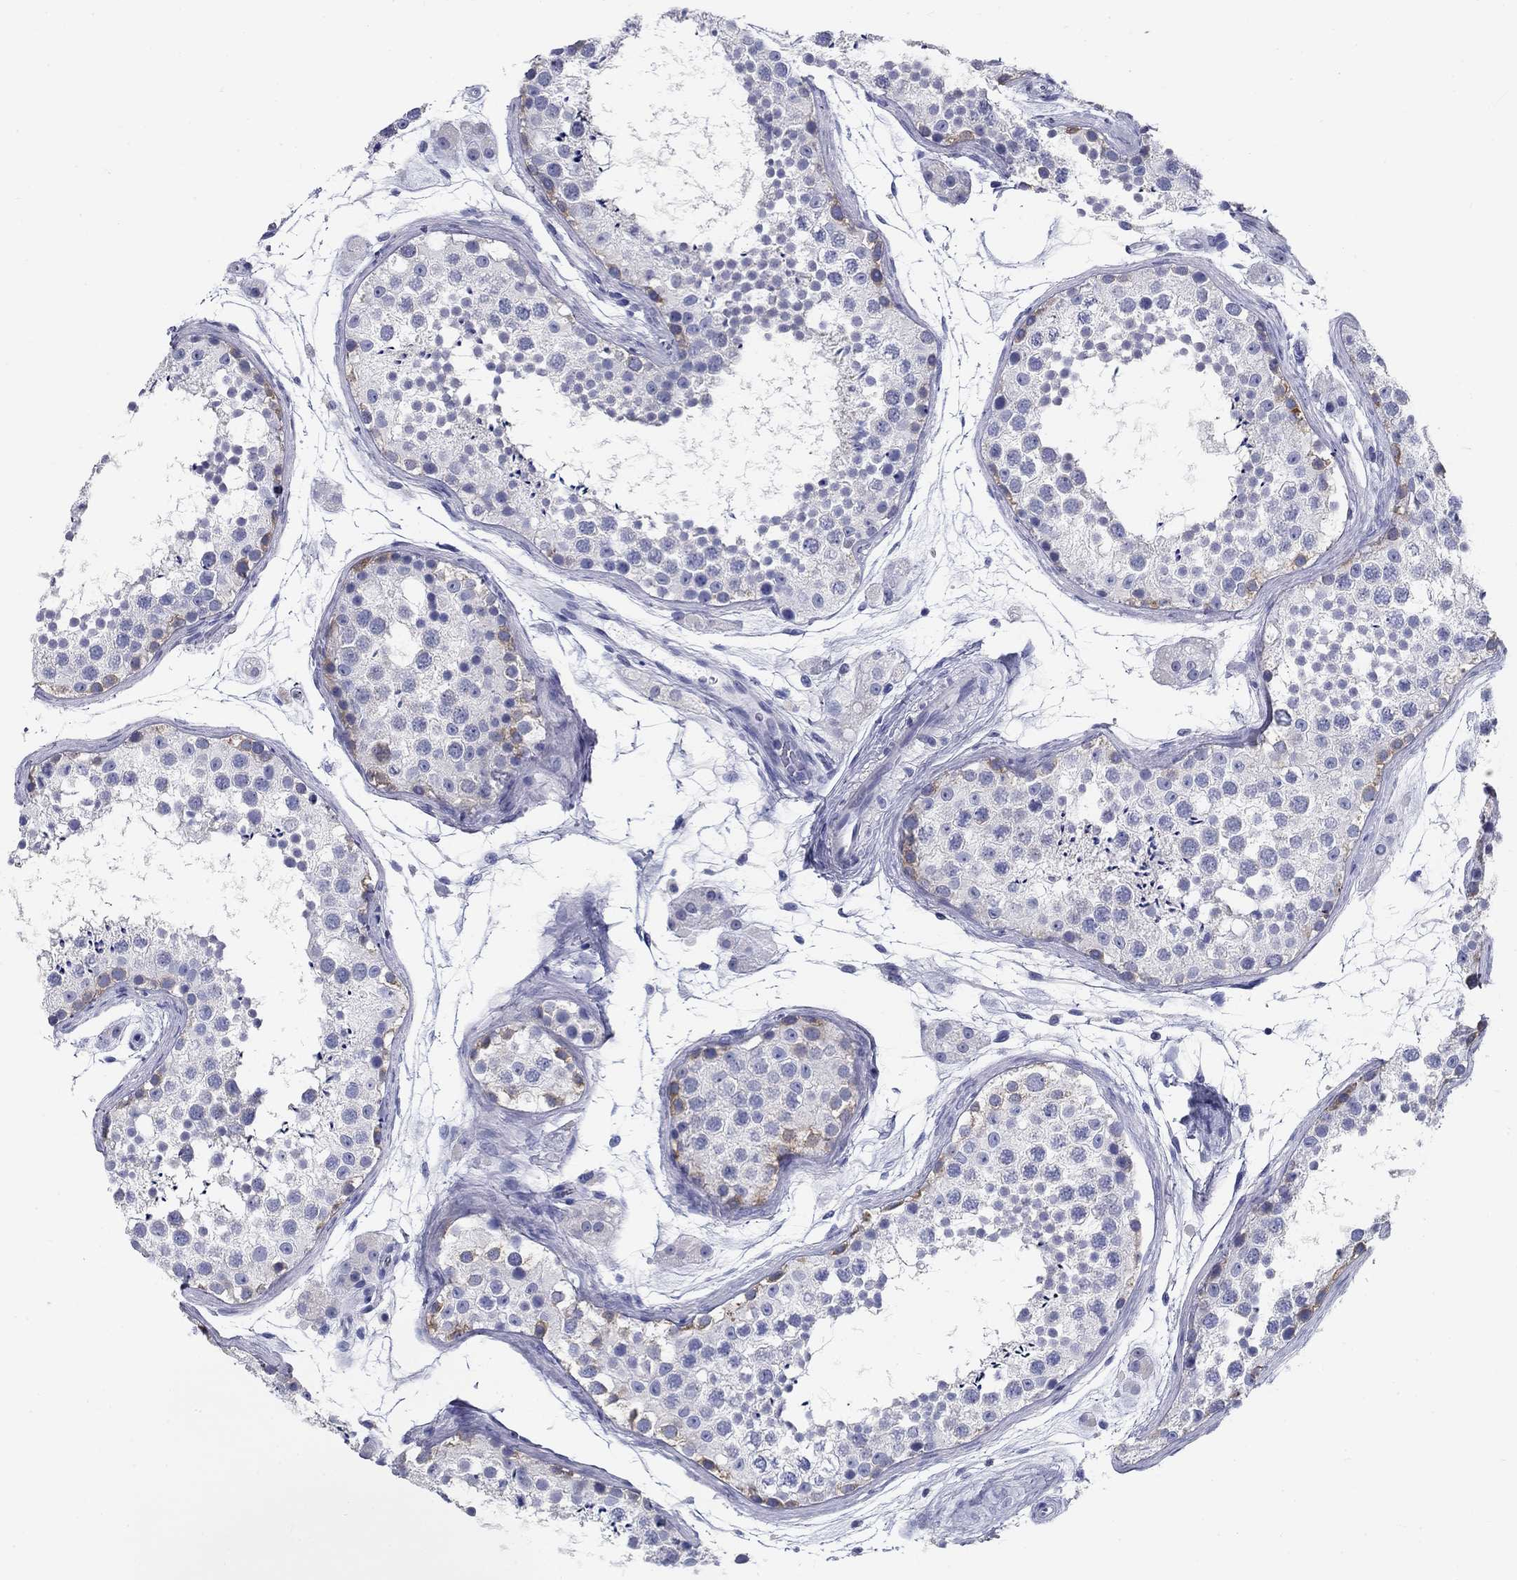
{"staining": {"intensity": "weak", "quantity": "<25%", "location": "cytoplasmic/membranous"}, "tissue": "testis", "cell_type": "Cells in seminiferous ducts", "image_type": "normal", "snomed": [{"axis": "morphology", "description": "Normal tissue, NOS"}, {"axis": "topography", "description": "Testis"}], "caption": "The immunohistochemistry (IHC) micrograph has no significant expression in cells in seminiferous ducts of testis. (DAB IHC, high magnification).", "gene": "UPB1", "patient": {"sex": "male", "age": 41}}